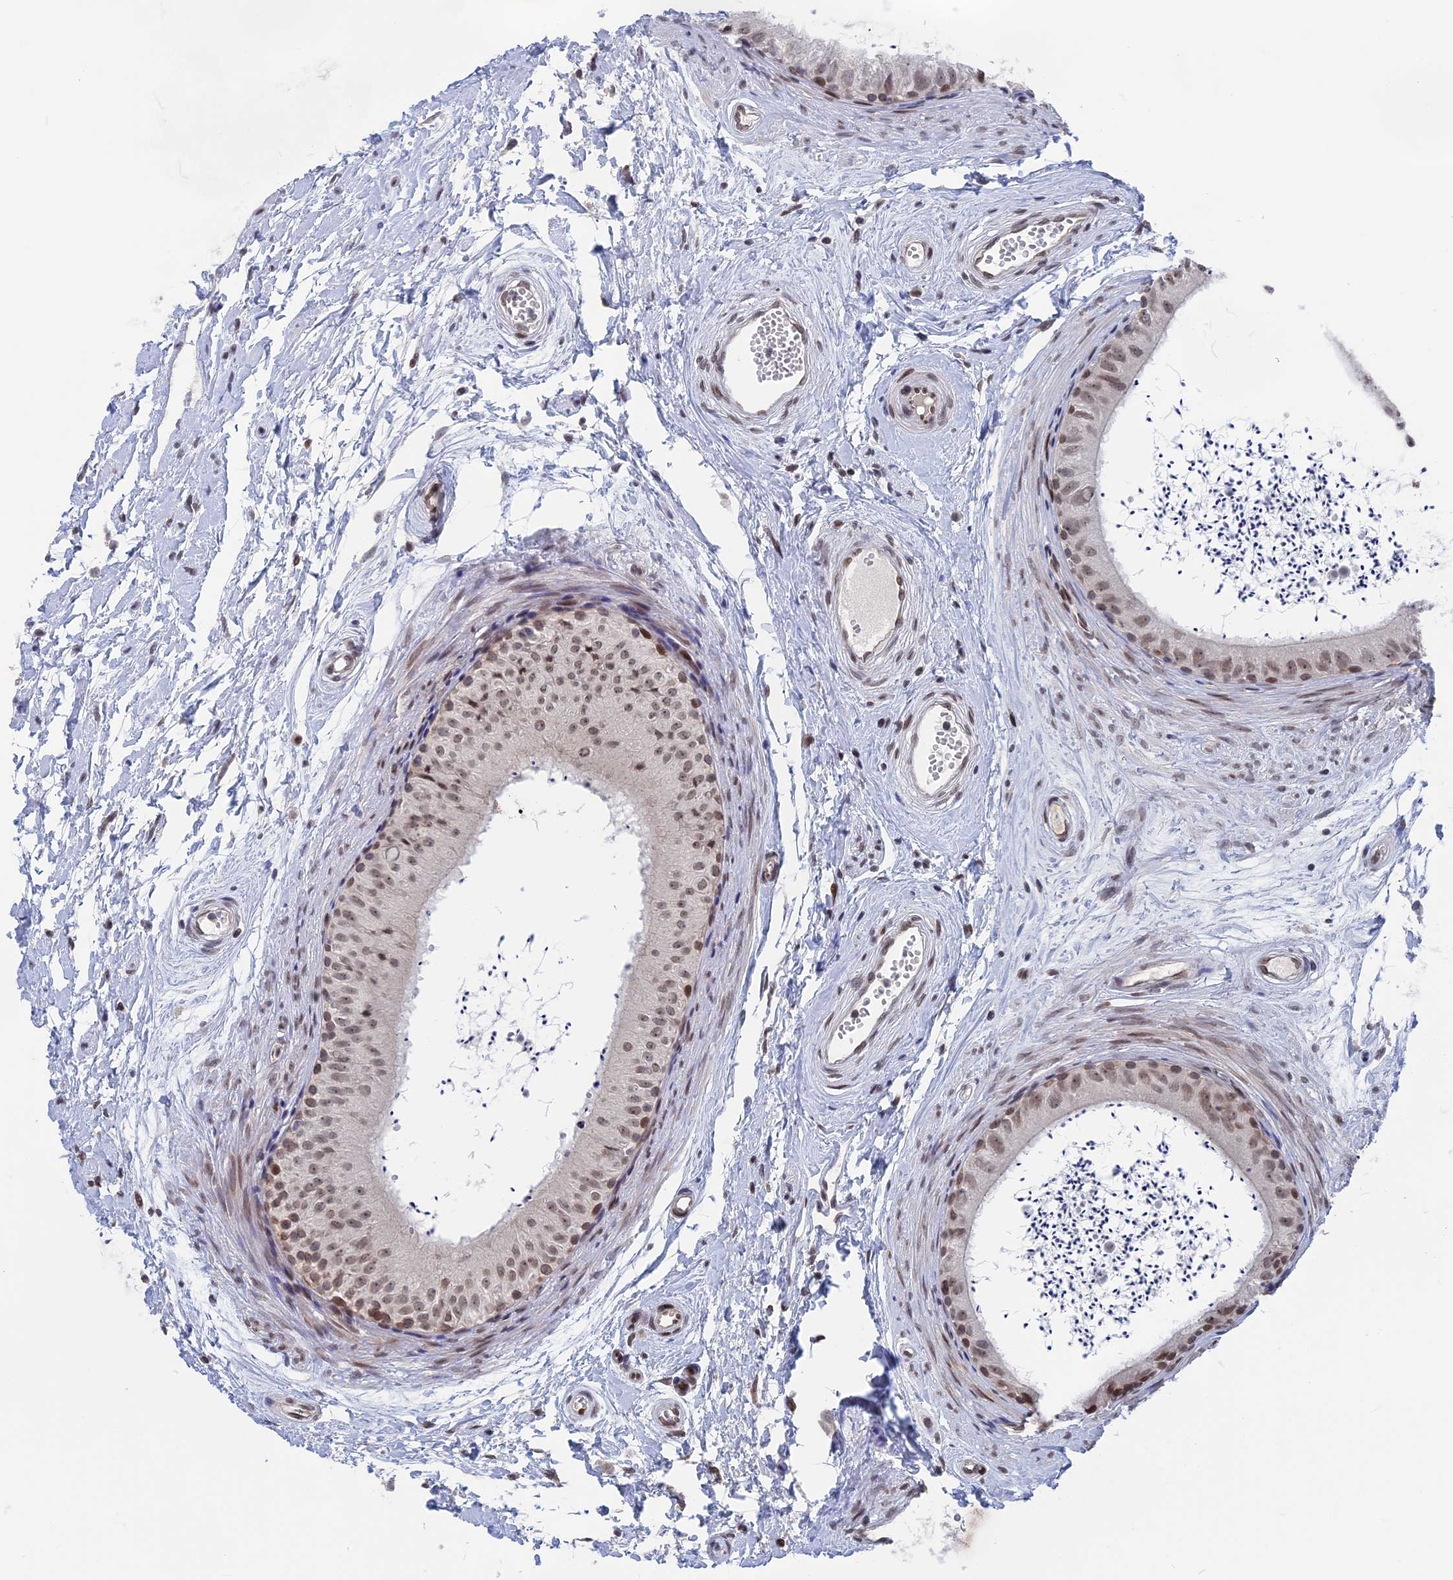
{"staining": {"intensity": "weak", "quantity": ">75%", "location": "nuclear"}, "tissue": "epididymis", "cell_type": "Glandular cells", "image_type": "normal", "snomed": [{"axis": "morphology", "description": "Normal tissue, NOS"}, {"axis": "topography", "description": "Epididymis"}], "caption": "Immunohistochemical staining of normal human epididymis demonstrates weak nuclear protein staining in approximately >75% of glandular cells. (Stains: DAB in brown, nuclei in blue, Microscopy: brightfield microscopy at high magnification).", "gene": "NR2C2AP", "patient": {"sex": "male", "age": 56}}